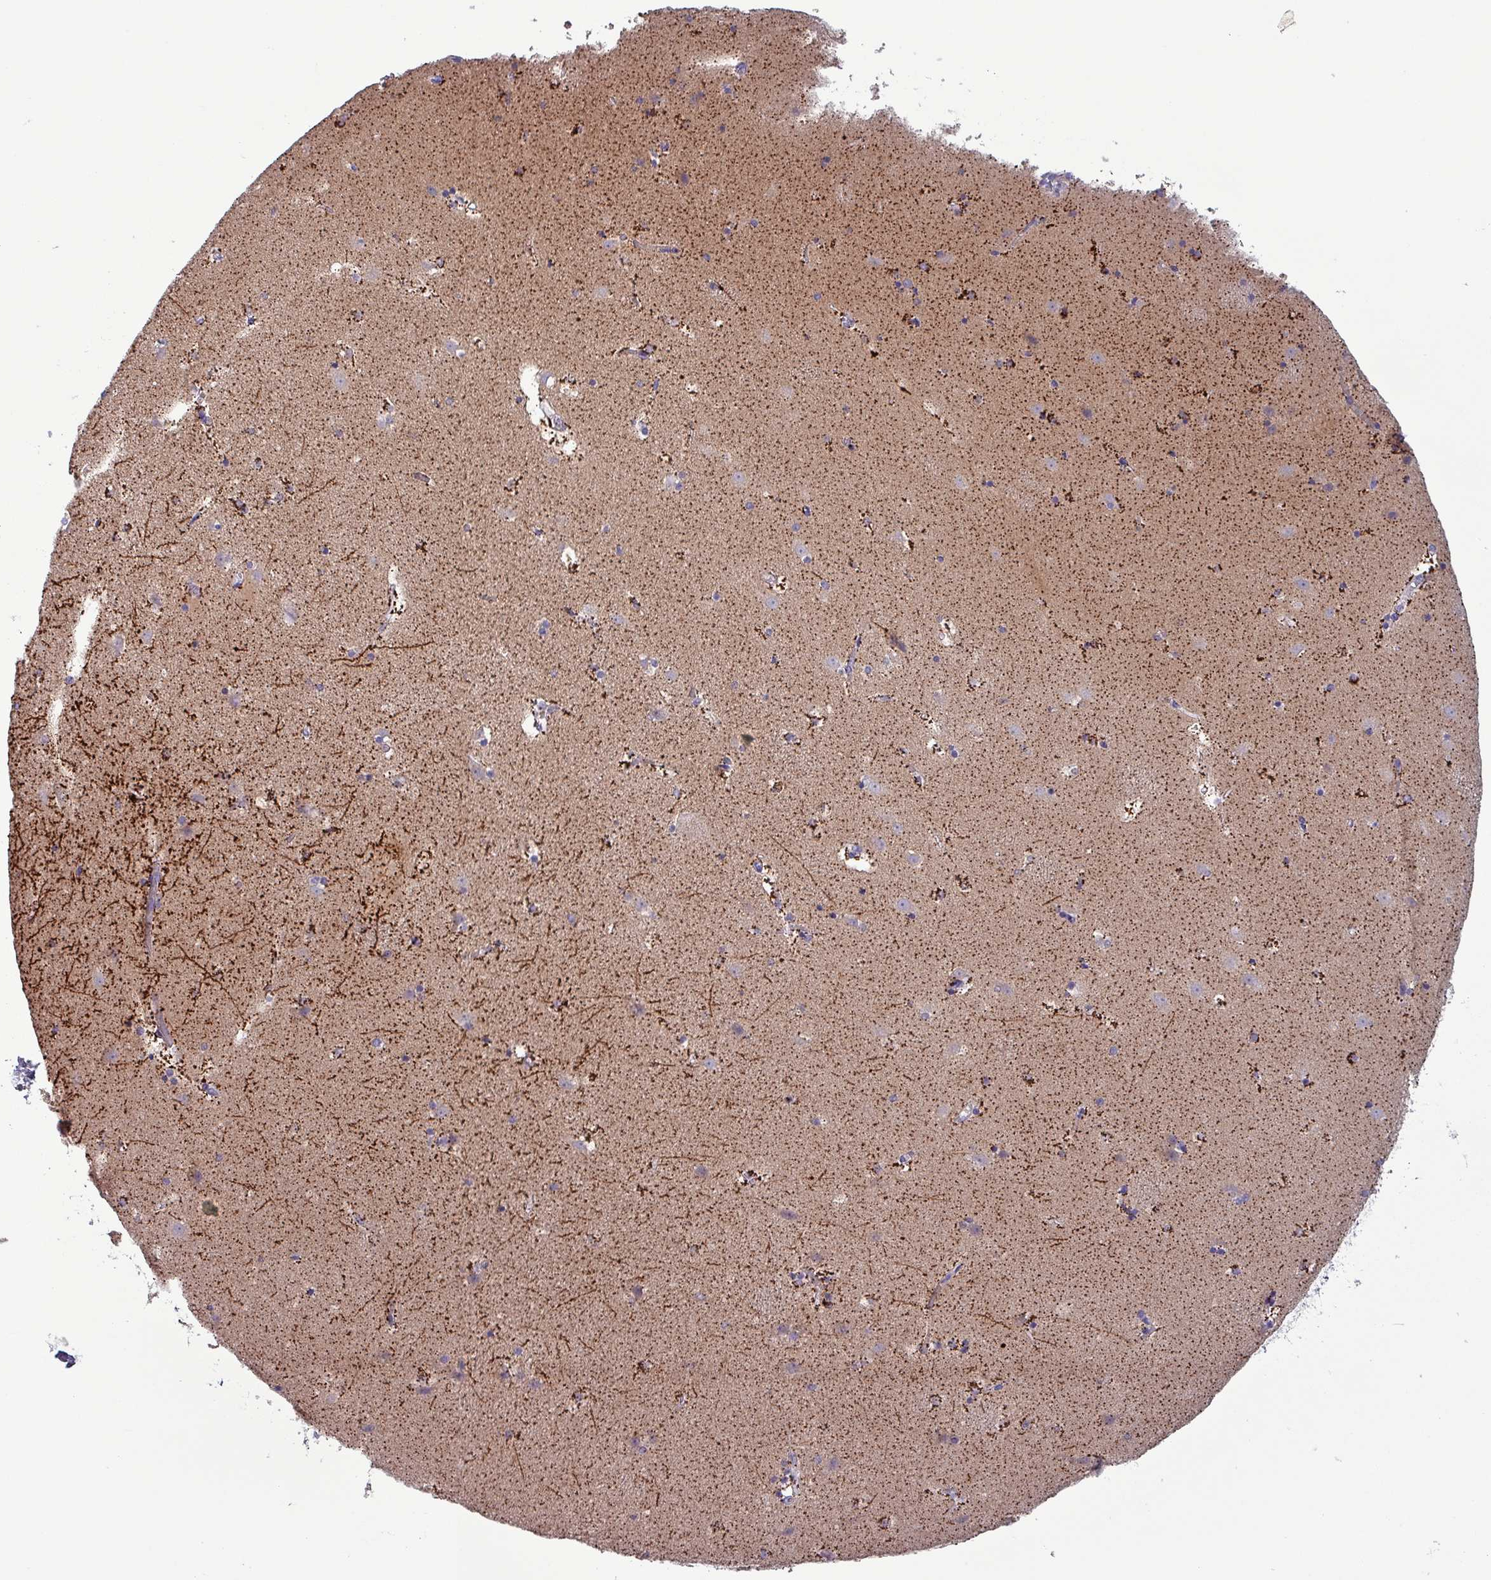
{"staining": {"intensity": "strong", "quantity": "<25%", "location": "cytoplasmic/membranous"}, "tissue": "caudate", "cell_type": "Glial cells", "image_type": "normal", "snomed": [{"axis": "morphology", "description": "Normal tissue, NOS"}, {"axis": "topography", "description": "Lateral ventricle wall"}], "caption": "Immunohistochemistry histopathology image of unremarkable caudate: human caudate stained using IHC demonstrates medium levels of strong protein expression localized specifically in the cytoplasmic/membranous of glial cells, appearing as a cytoplasmic/membranous brown color.", "gene": "HSD3B7", "patient": {"sex": "male", "age": 45}}